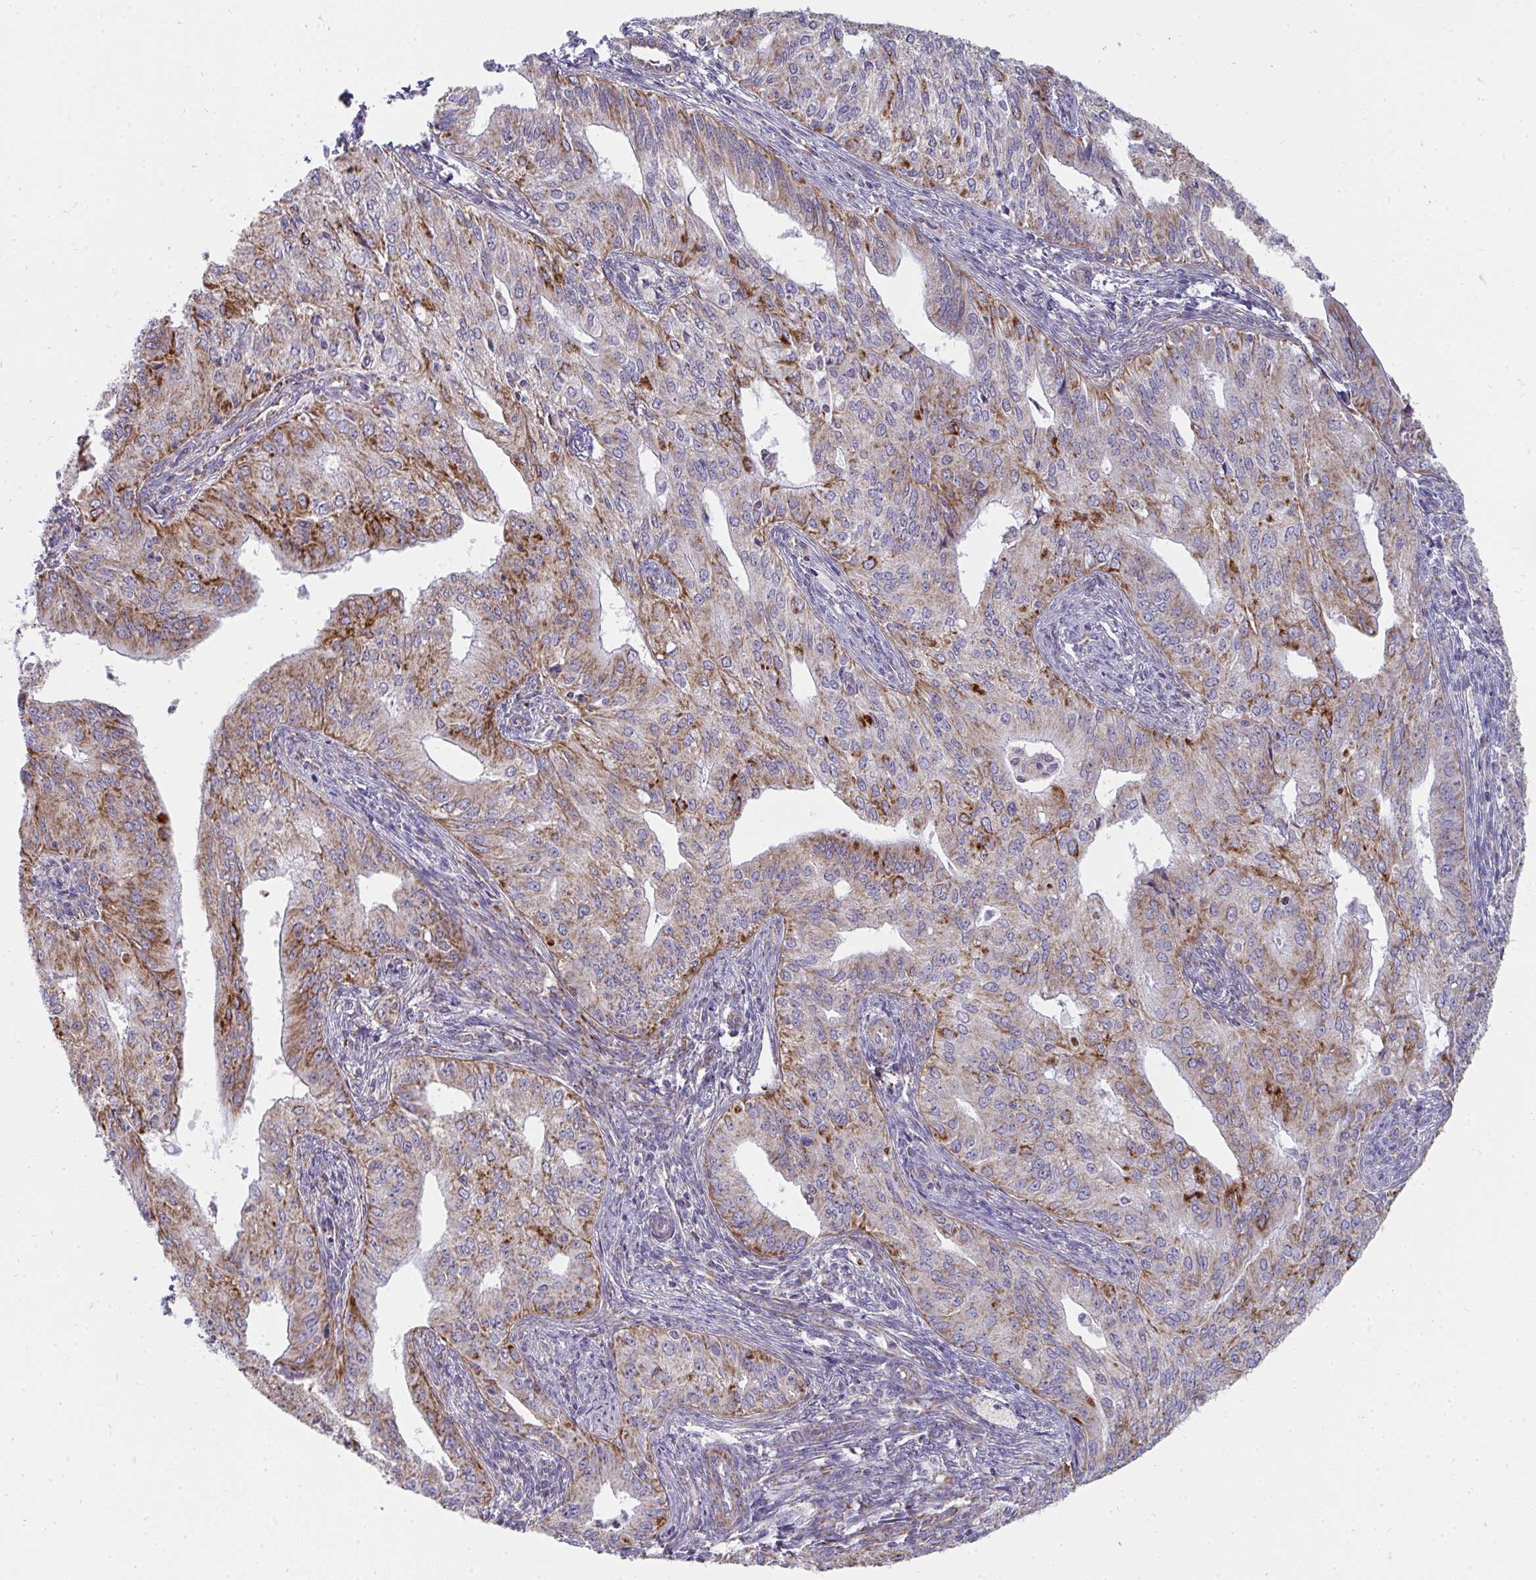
{"staining": {"intensity": "moderate", "quantity": "25%-75%", "location": "cytoplasmic/membranous"}, "tissue": "endometrial cancer", "cell_type": "Tumor cells", "image_type": "cancer", "snomed": [{"axis": "morphology", "description": "Adenocarcinoma, NOS"}, {"axis": "topography", "description": "Endometrium"}], "caption": "Tumor cells demonstrate moderate cytoplasmic/membranous staining in about 25%-75% of cells in endometrial cancer (adenocarcinoma).", "gene": "FAHD1", "patient": {"sex": "female", "age": 50}}